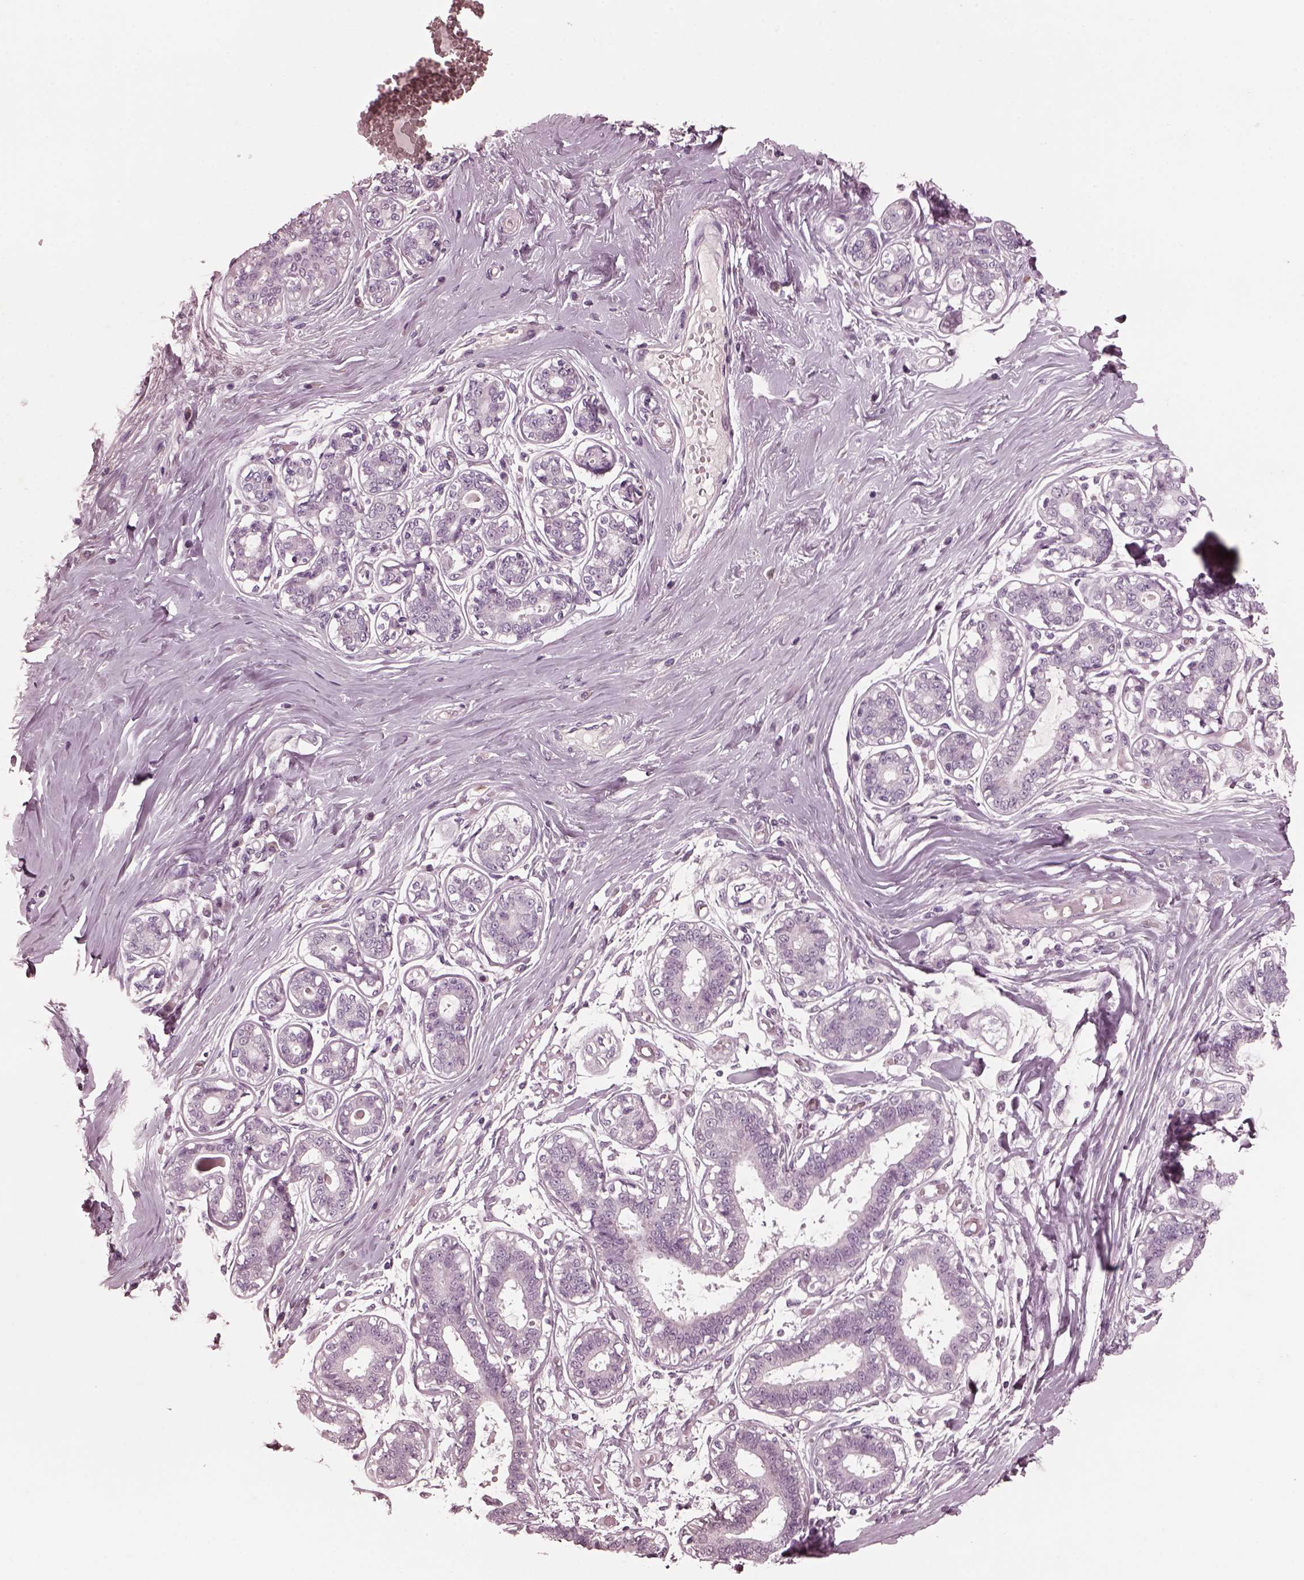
{"staining": {"intensity": "negative", "quantity": "none", "location": "none"}, "tissue": "breast", "cell_type": "Adipocytes", "image_type": "normal", "snomed": [{"axis": "morphology", "description": "Normal tissue, NOS"}, {"axis": "topography", "description": "Skin"}, {"axis": "topography", "description": "Breast"}], "caption": "Breast stained for a protein using immunohistochemistry reveals no staining adipocytes.", "gene": "CGA", "patient": {"sex": "female", "age": 43}}